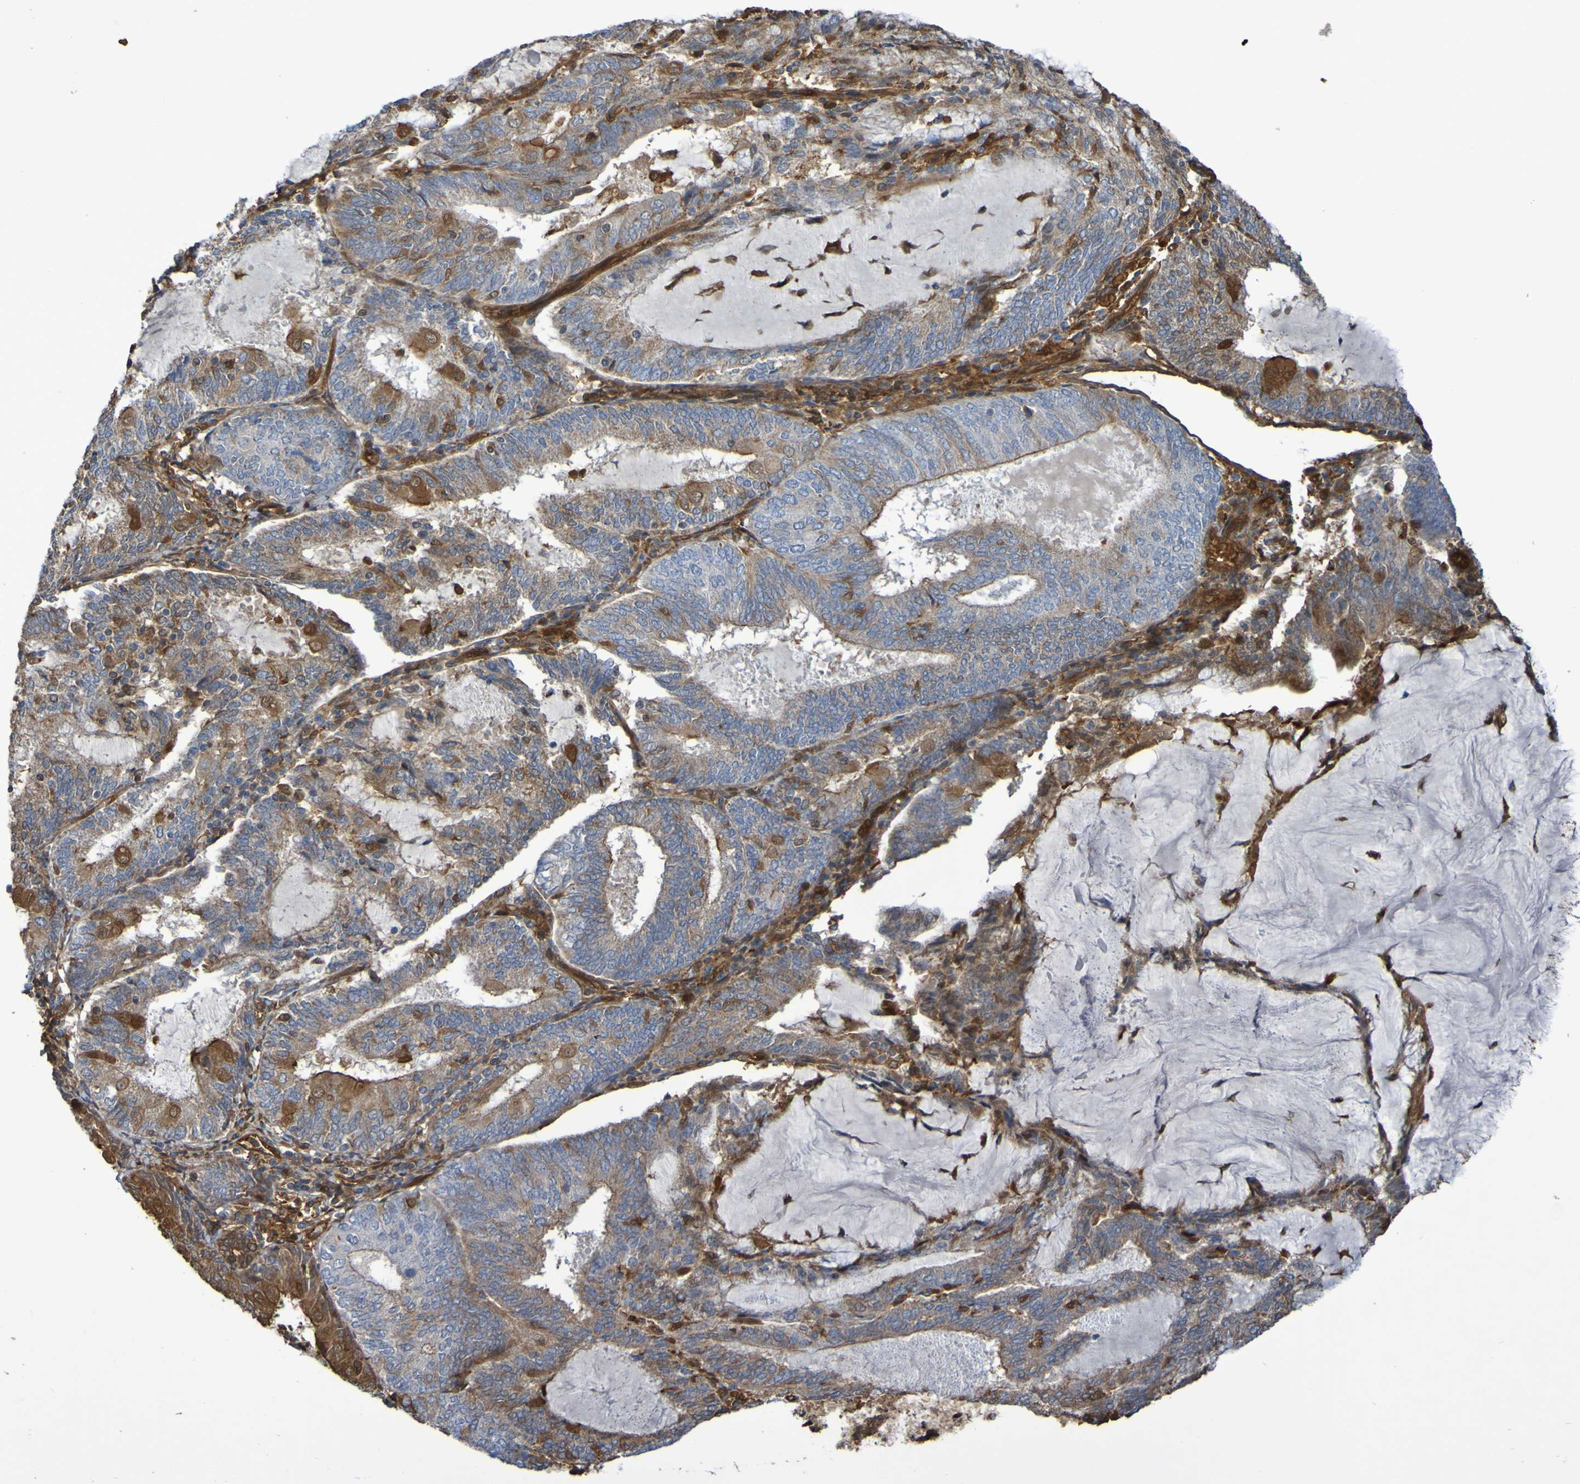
{"staining": {"intensity": "moderate", "quantity": "25%-75%", "location": "cytoplasmic/membranous"}, "tissue": "endometrial cancer", "cell_type": "Tumor cells", "image_type": "cancer", "snomed": [{"axis": "morphology", "description": "Adenocarcinoma, NOS"}, {"axis": "topography", "description": "Endometrium"}], "caption": "Immunohistochemical staining of human endometrial adenocarcinoma reveals medium levels of moderate cytoplasmic/membranous protein expression in about 25%-75% of tumor cells.", "gene": "SERPINB6", "patient": {"sex": "female", "age": 81}}